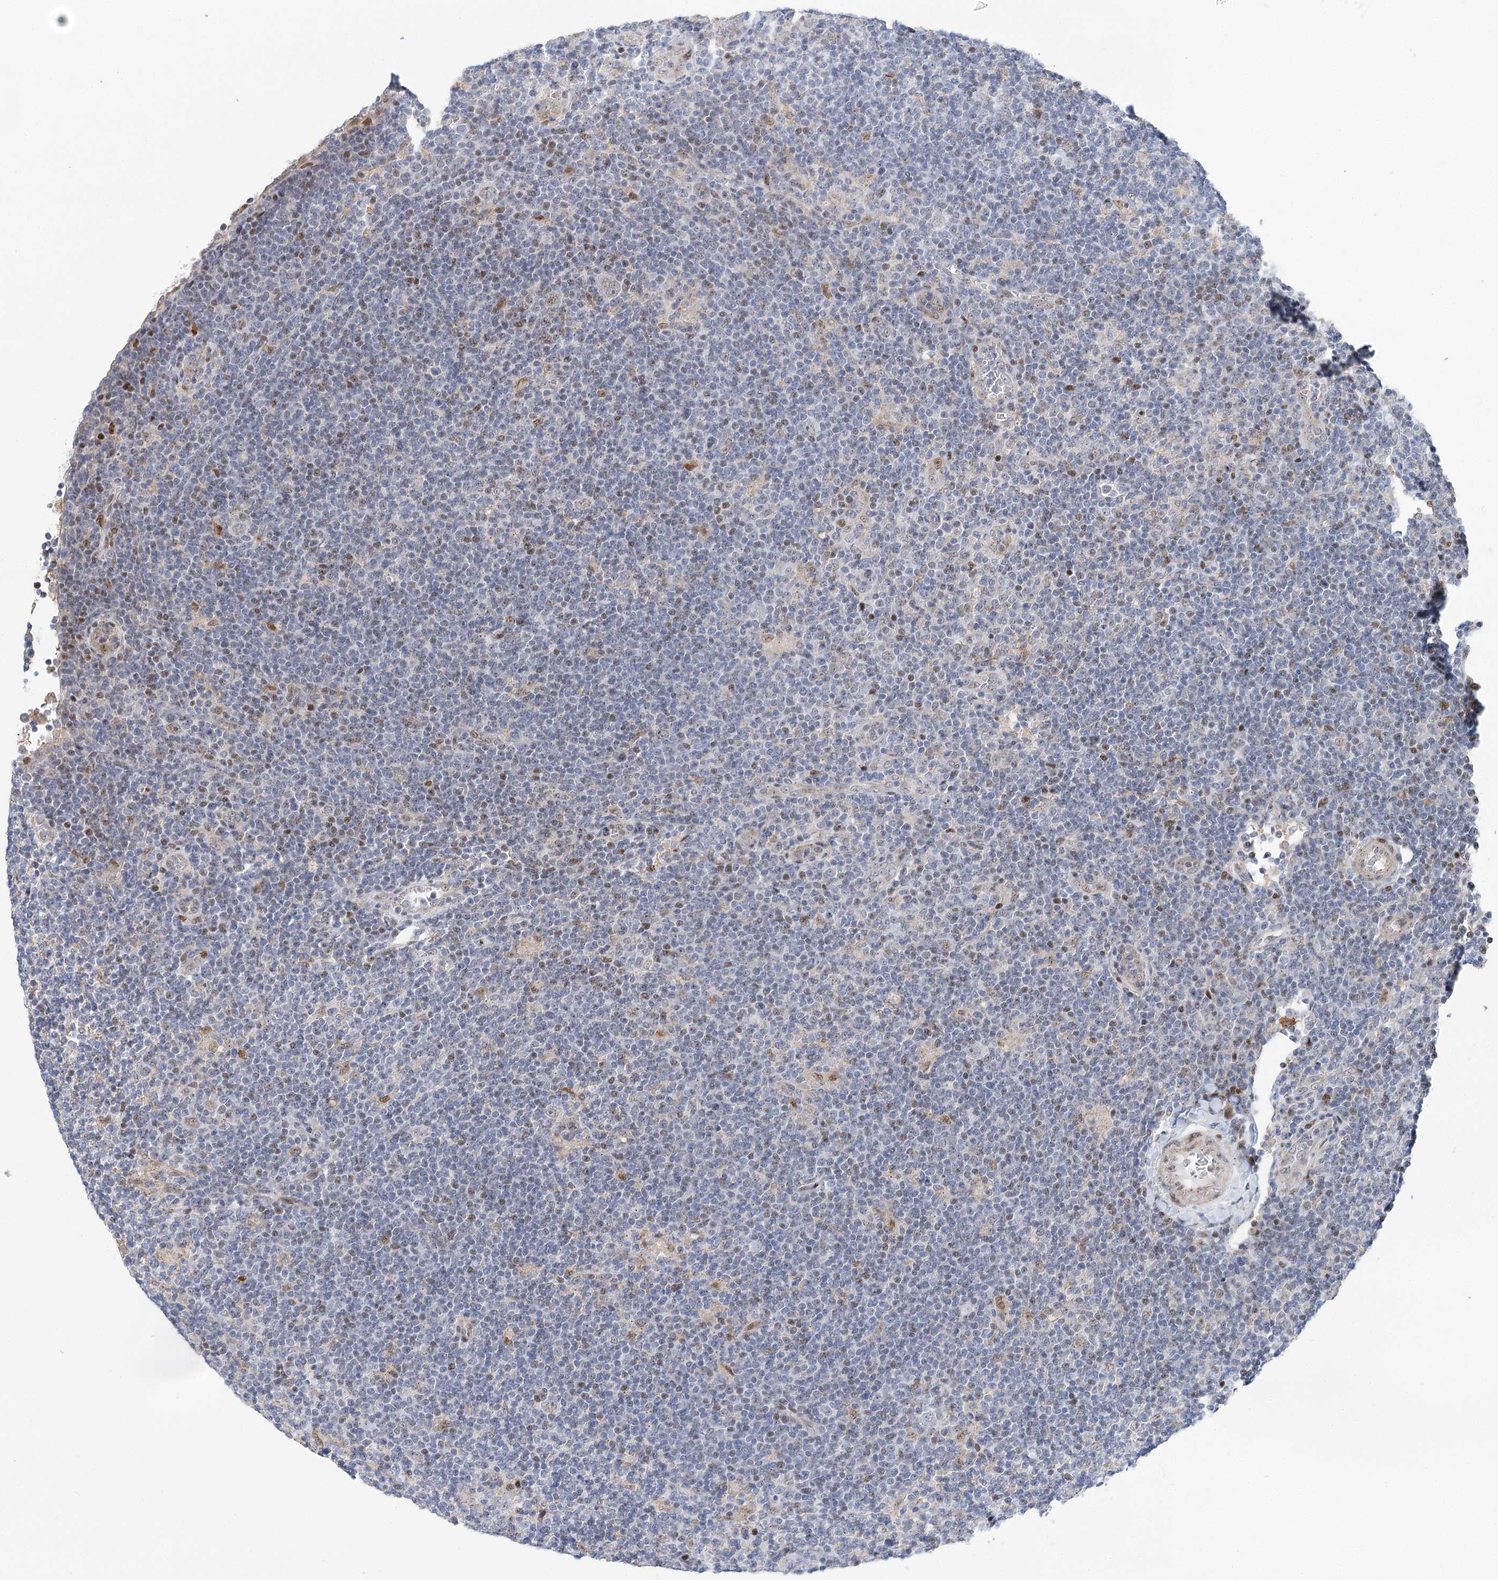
{"staining": {"intensity": "weak", "quantity": "25%-75%", "location": "nuclear"}, "tissue": "lymphoma", "cell_type": "Tumor cells", "image_type": "cancer", "snomed": [{"axis": "morphology", "description": "Hodgkin's disease, NOS"}, {"axis": "topography", "description": "Lymph node"}], "caption": "Weak nuclear expression is appreciated in approximately 25%-75% of tumor cells in lymphoma.", "gene": "CAMTA1", "patient": {"sex": "female", "age": 57}}